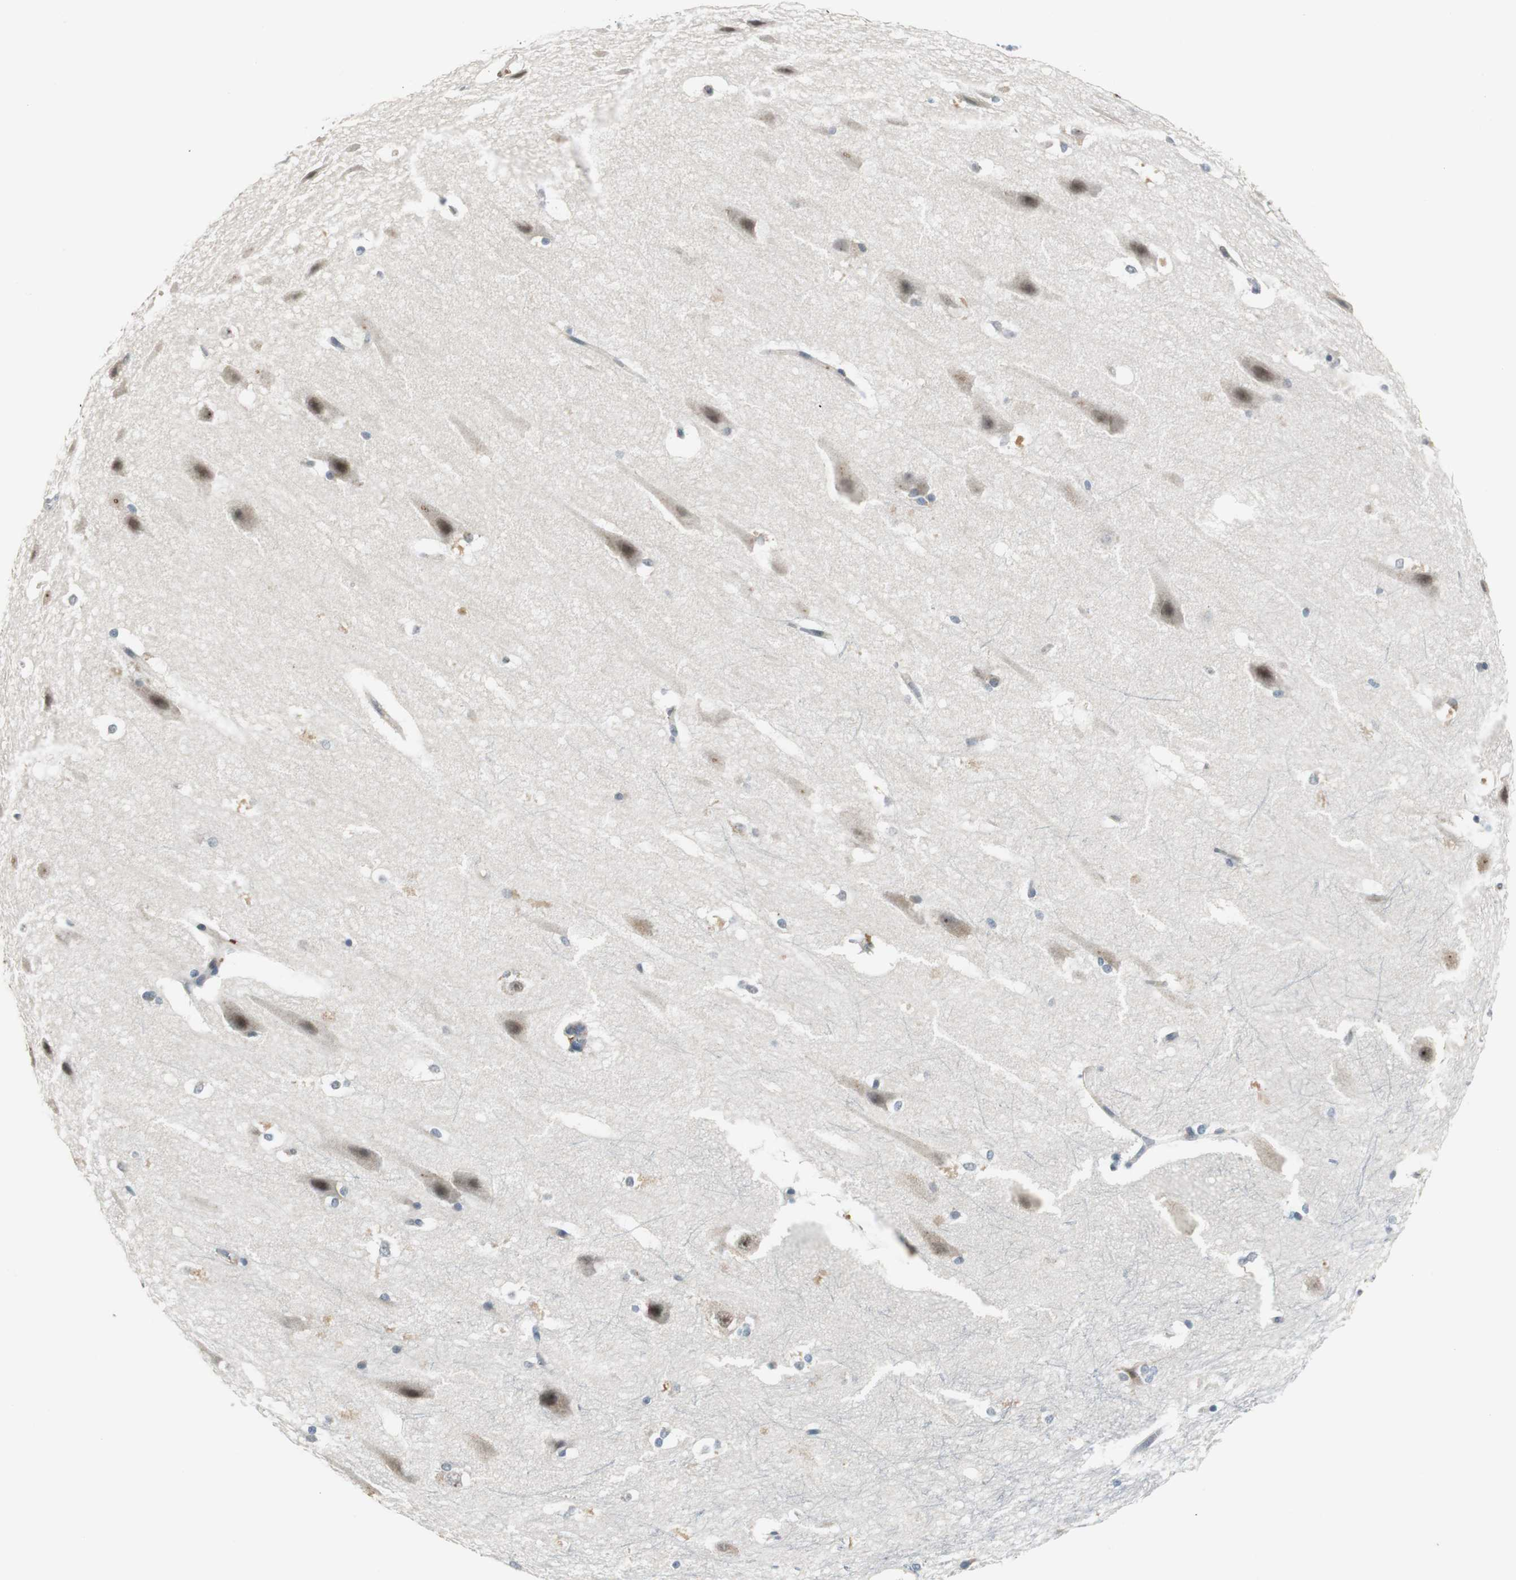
{"staining": {"intensity": "negative", "quantity": "none", "location": "none"}, "tissue": "hippocampus", "cell_type": "Glial cells", "image_type": "normal", "snomed": [{"axis": "morphology", "description": "Normal tissue, NOS"}, {"axis": "topography", "description": "Hippocampus"}], "caption": "Histopathology image shows no protein staining in glial cells of normal hippocampus. (Brightfield microscopy of DAB immunohistochemistry (IHC) at high magnification).", "gene": "FHL2", "patient": {"sex": "female", "age": 19}}